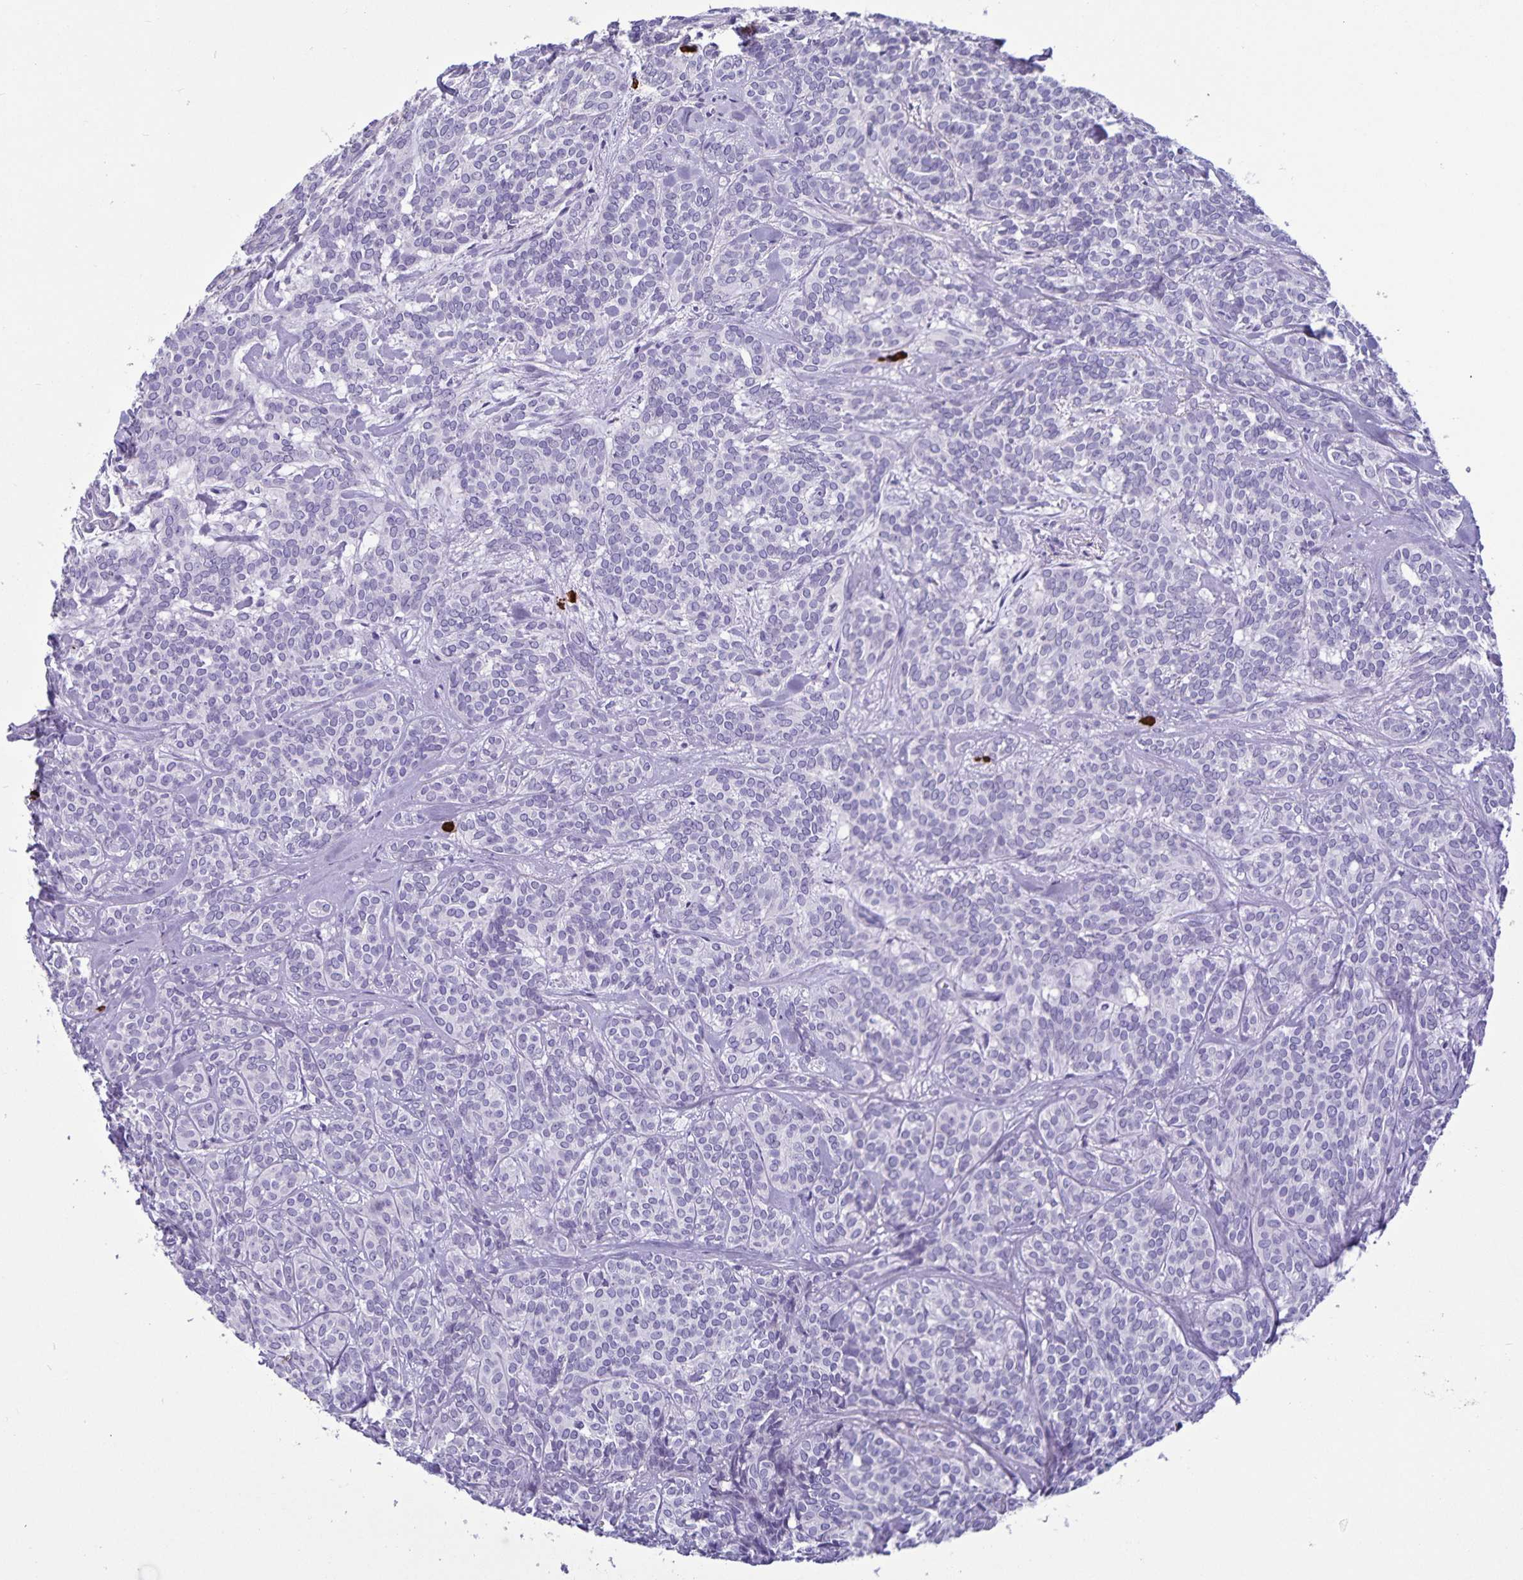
{"staining": {"intensity": "negative", "quantity": "none", "location": "none"}, "tissue": "head and neck cancer", "cell_type": "Tumor cells", "image_type": "cancer", "snomed": [{"axis": "morphology", "description": "Adenocarcinoma, NOS"}, {"axis": "topography", "description": "Head-Neck"}], "caption": "Immunohistochemistry (IHC) image of human adenocarcinoma (head and neck) stained for a protein (brown), which displays no positivity in tumor cells.", "gene": "IBTK", "patient": {"sex": "female", "age": 57}}